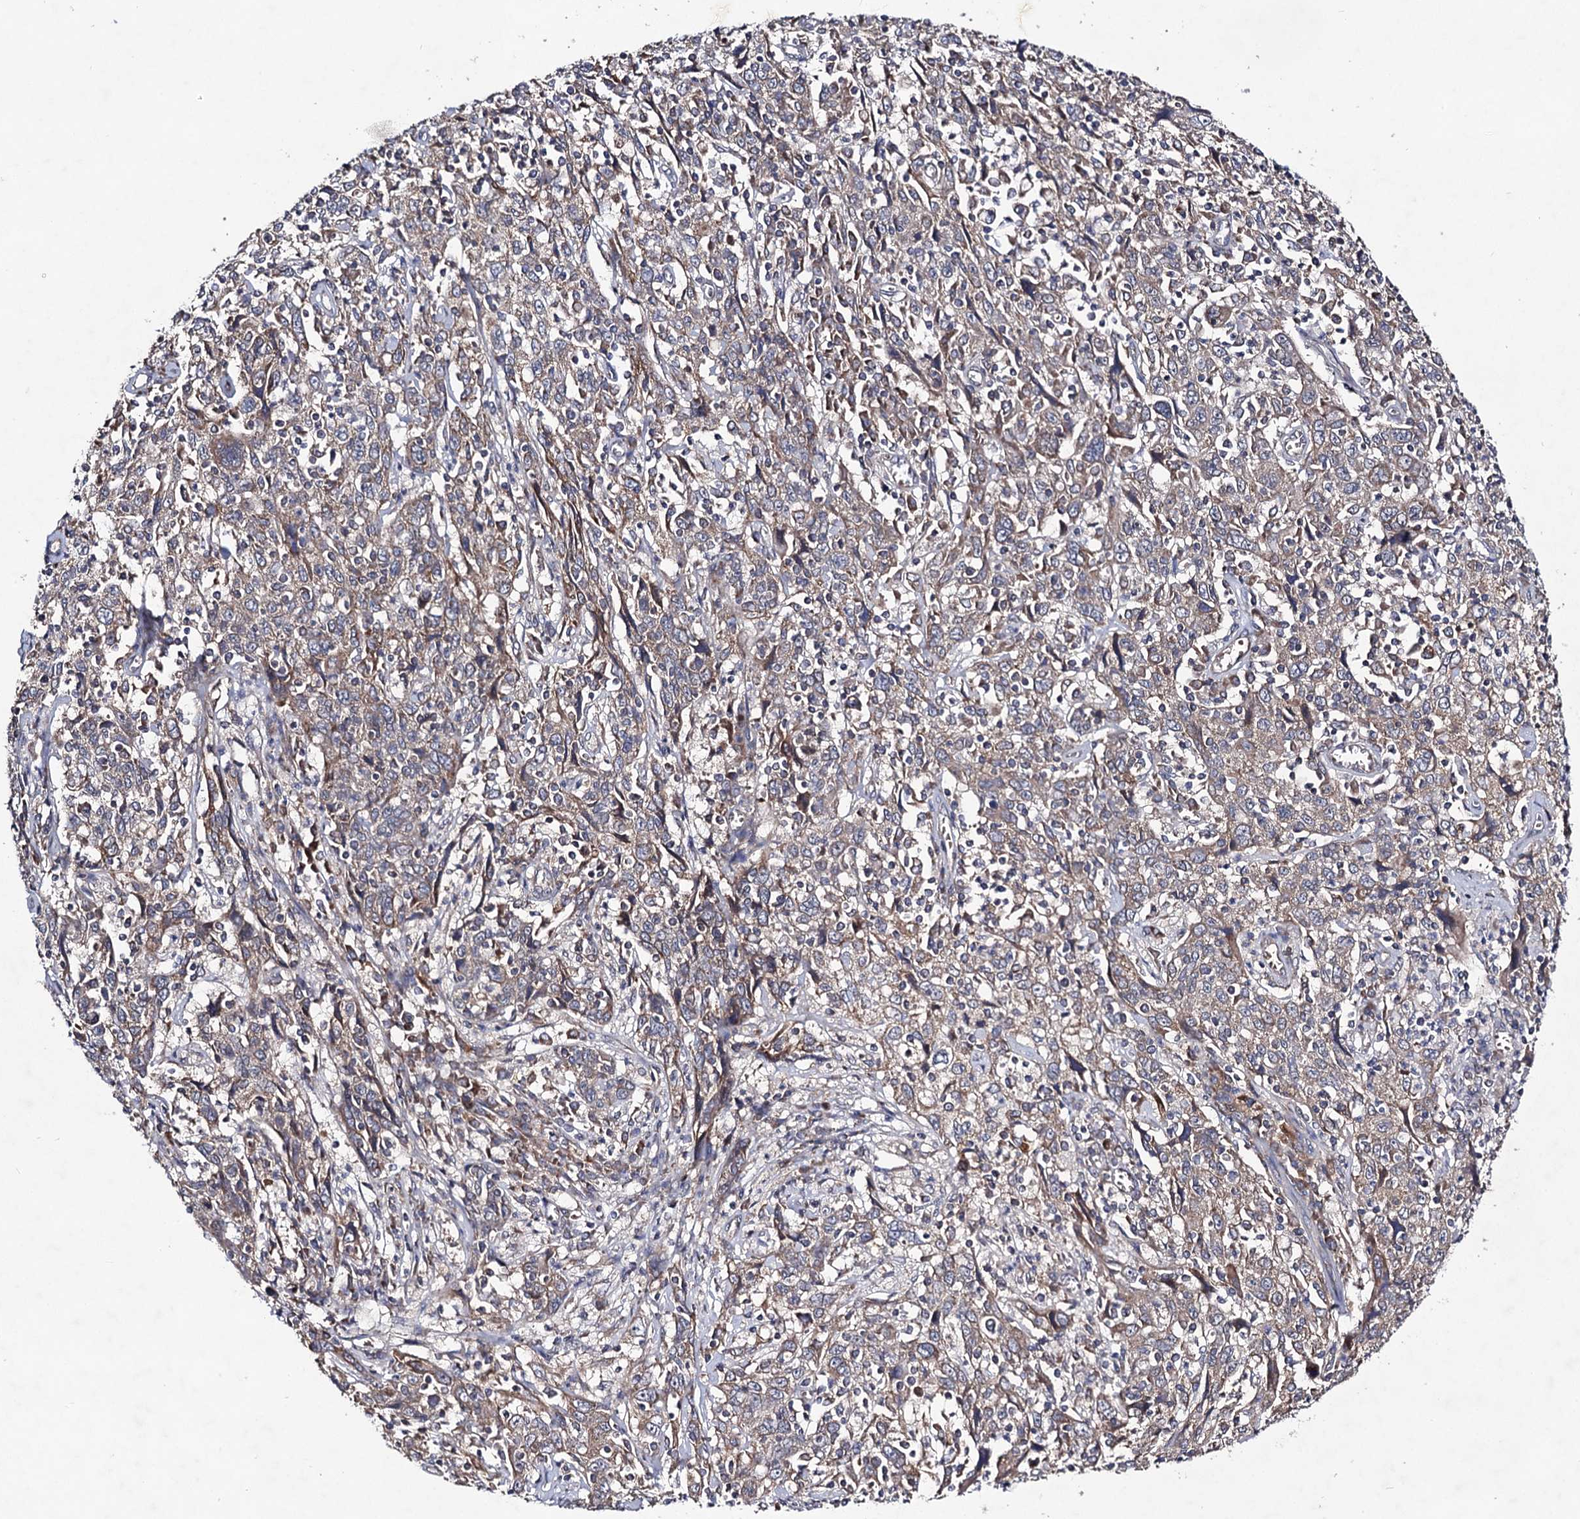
{"staining": {"intensity": "weak", "quantity": ">75%", "location": "cytoplasmic/membranous"}, "tissue": "cervical cancer", "cell_type": "Tumor cells", "image_type": "cancer", "snomed": [{"axis": "morphology", "description": "Squamous cell carcinoma, NOS"}, {"axis": "topography", "description": "Cervix"}], "caption": "Immunohistochemical staining of cervical squamous cell carcinoma demonstrates low levels of weak cytoplasmic/membranous protein staining in about >75% of tumor cells. Nuclei are stained in blue.", "gene": "VPS37D", "patient": {"sex": "female", "age": 46}}